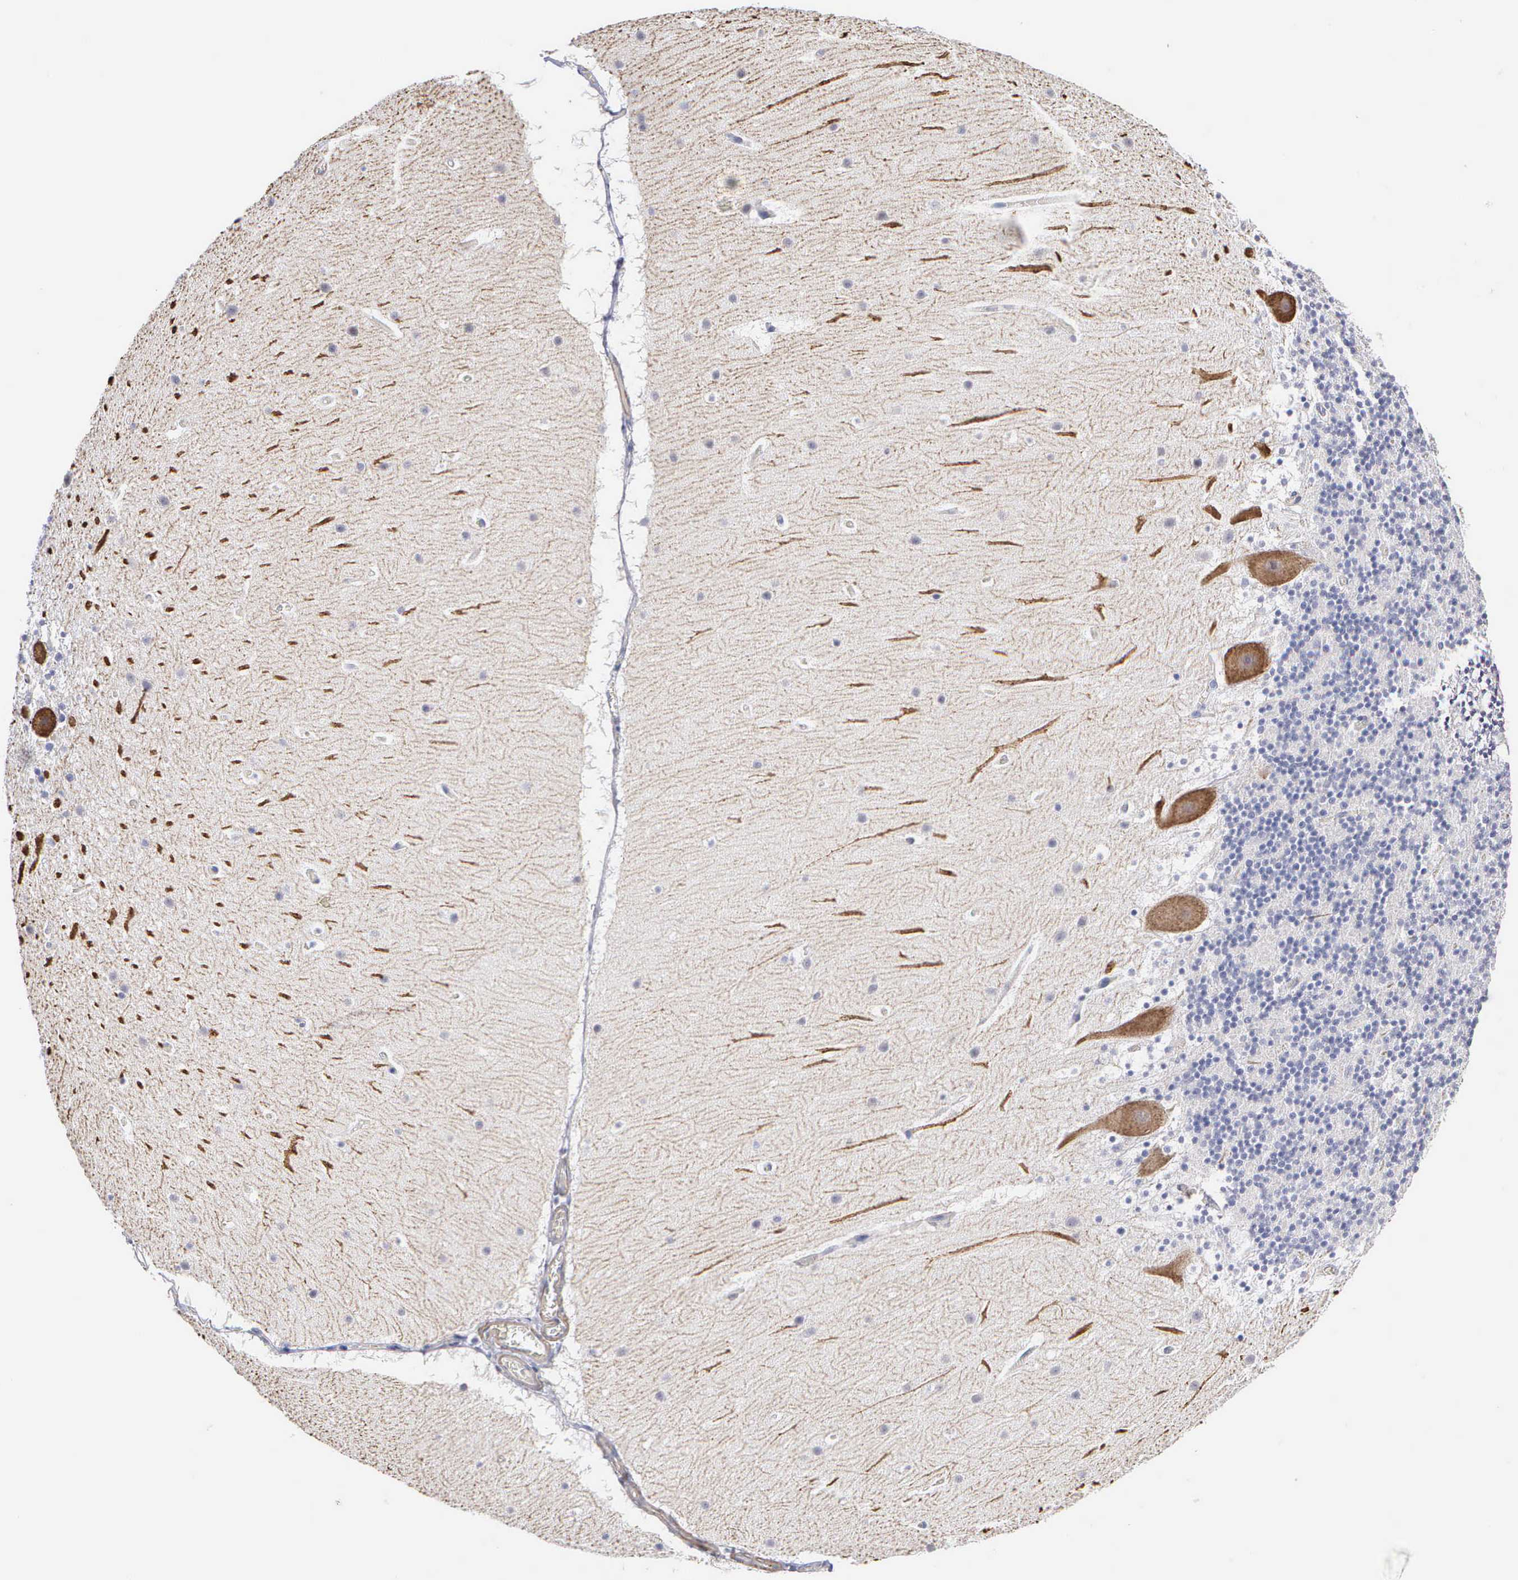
{"staining": {"intensity": "negative", "quantity": "none", "location": "none"}, "tissue": "cerebellum", "cell_type": "Cells in granular layer", "image_type": "normal", "snomed": [{"axis": "morphology", "description": "Normal tissue, NOS"}, {"axis": "topography", "description": "Cerebellum"}], "caption": "A photomicrograph of cerebellum stained for a protein shows no brown staining in cells in granular layer. The staining is performed using DAB brown chromogen with nuclei counter-stained in using hematoxylin.", "gene": "ELFN2", "patient": {"sex": "male", "age": 45}}